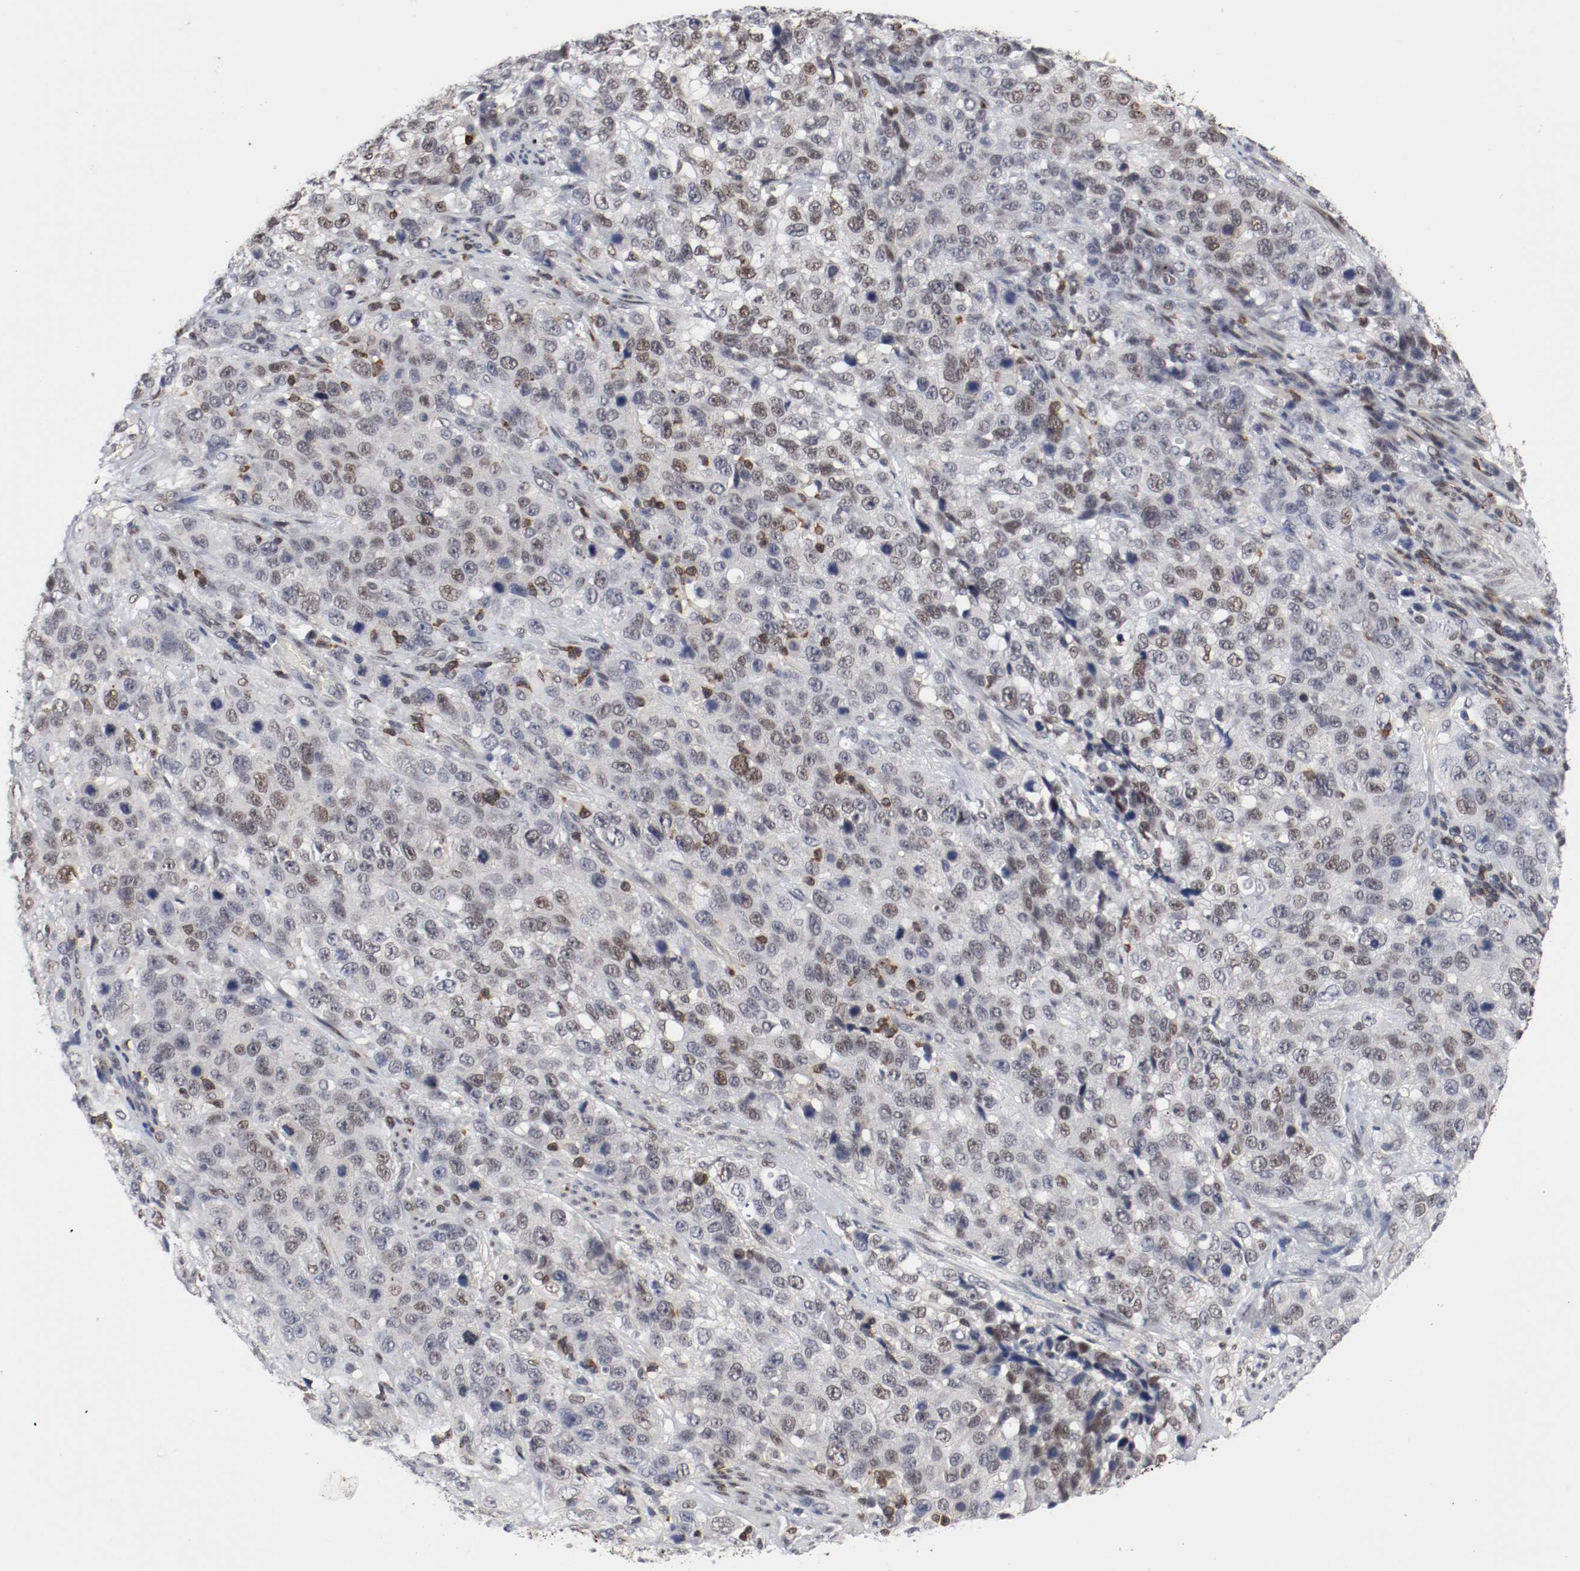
{"staining": {"intensity": "weak", "quantity": "25%-75%", "location": "nuclear"}, "tissue": "stomach cancer", "cell_type": "Tumor cells", "image_type": "cancer", "snomed": [{"axis": "morphology", "description": "Normal tissue, NOS"}, {"axis": "morphology", "description": "Adenocarcinoma, NOS"}, {"axis": "topography", "description": "Stomach"}], "caption": "Immunohistochemistry (IHC) image of human stomach cancer (adenocarcinoma) stained for a protein (brown), which demonstrates low levels of weak nuclear staining in about 25%-75% of tumor cells.", "gene": "JUND", "patient": {"sex": "male", "age": 48}}